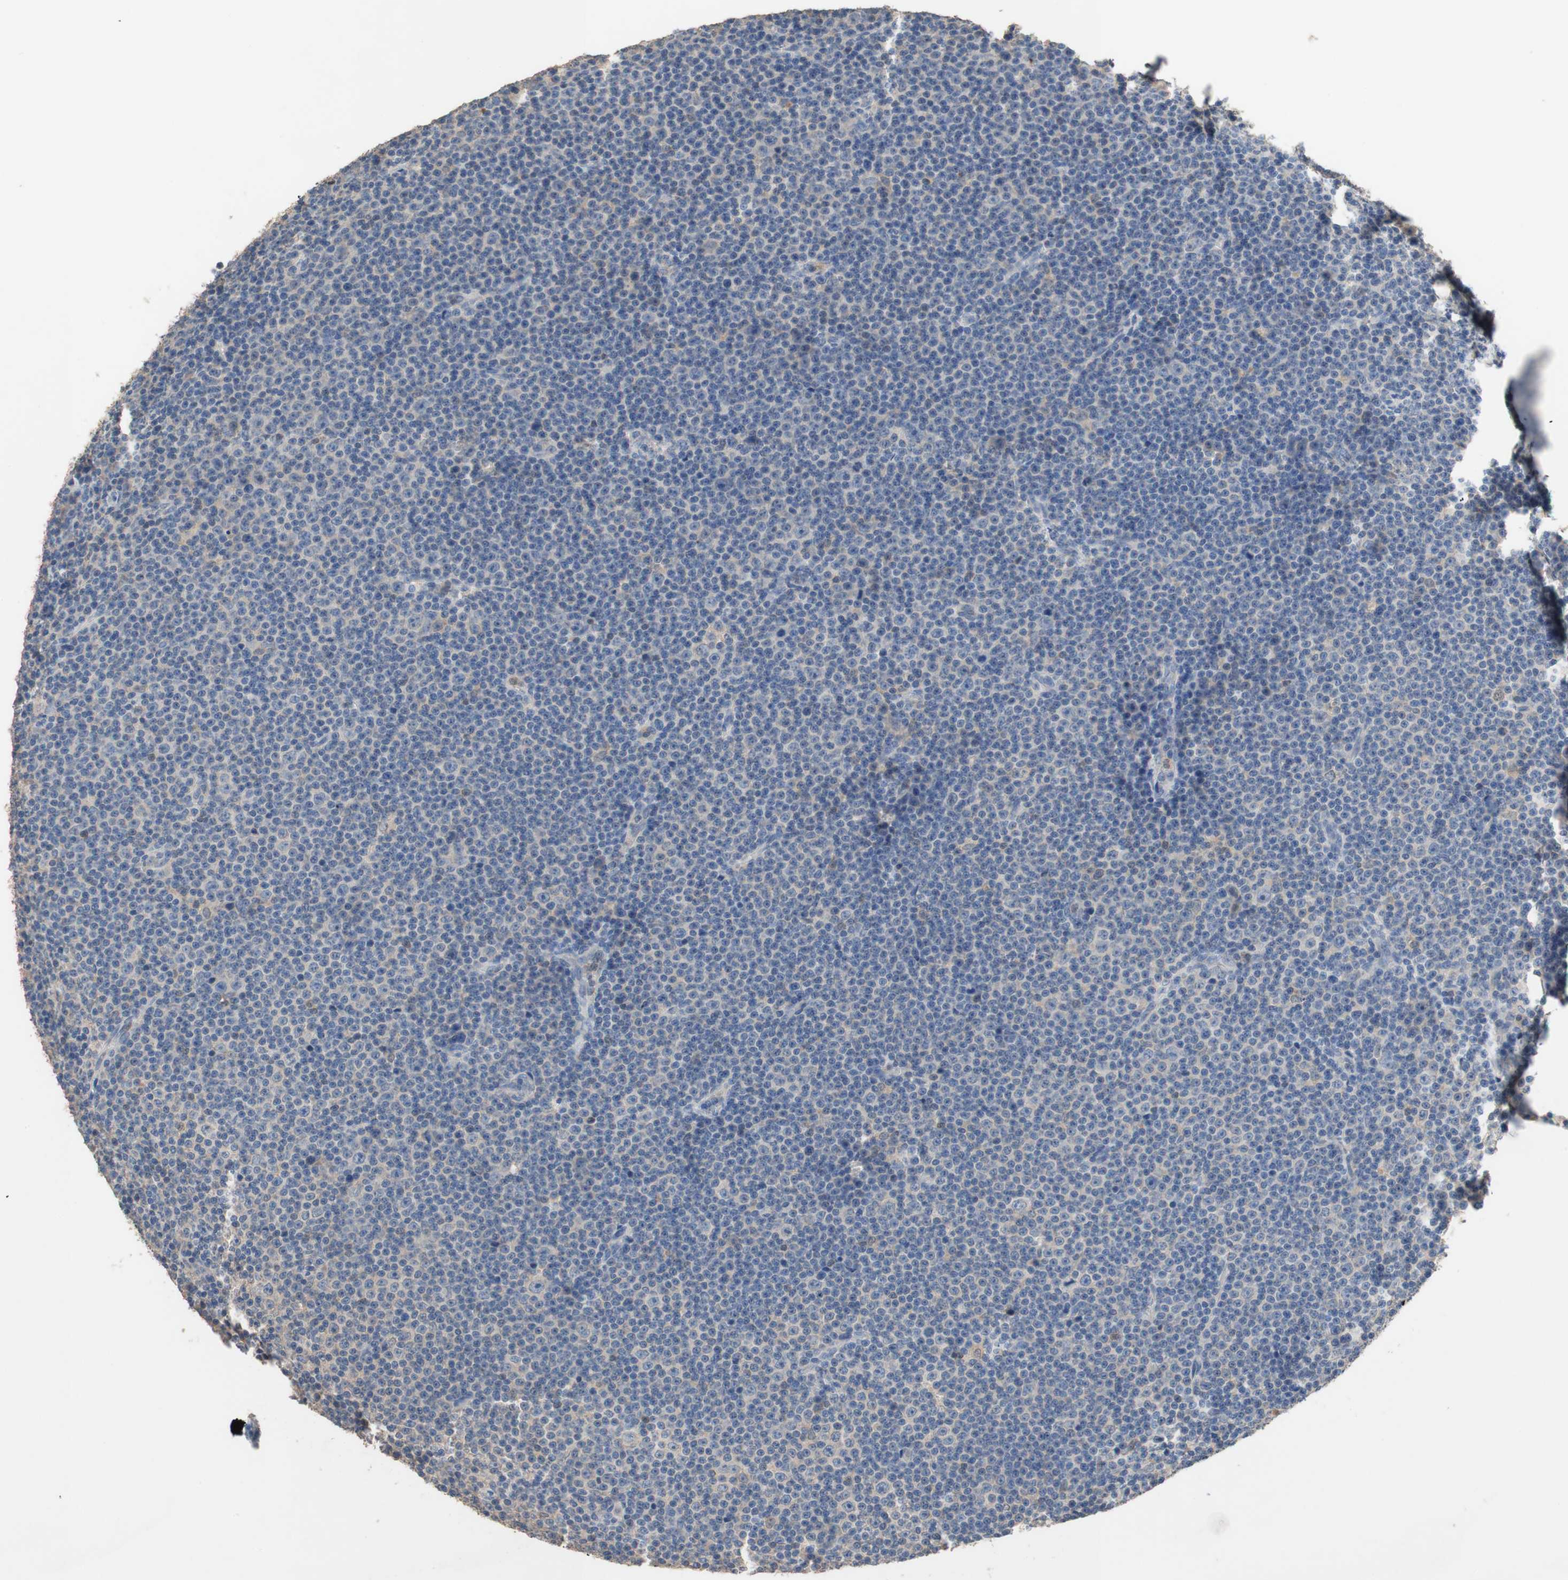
{"staining": {"intensity": "negative", "quantity": "none", "location": "none"}, "tissue": "lymphoma", "cell_type": "Tumor cells", "image_type": "cancer", "snomed": [{"axis": "morphology", "description": "Malignant lymphoma, non-Hodgkin's type, Low grade"}, {"axis": "topography", "description": "Lymph node"}], "caption": "Tumor cells show no significant expression in malignant lymphoma, non-Hodgkin's type (low-grade).", "gene": "ADAP1", "patient": {"sex": "female", "age": 67}}